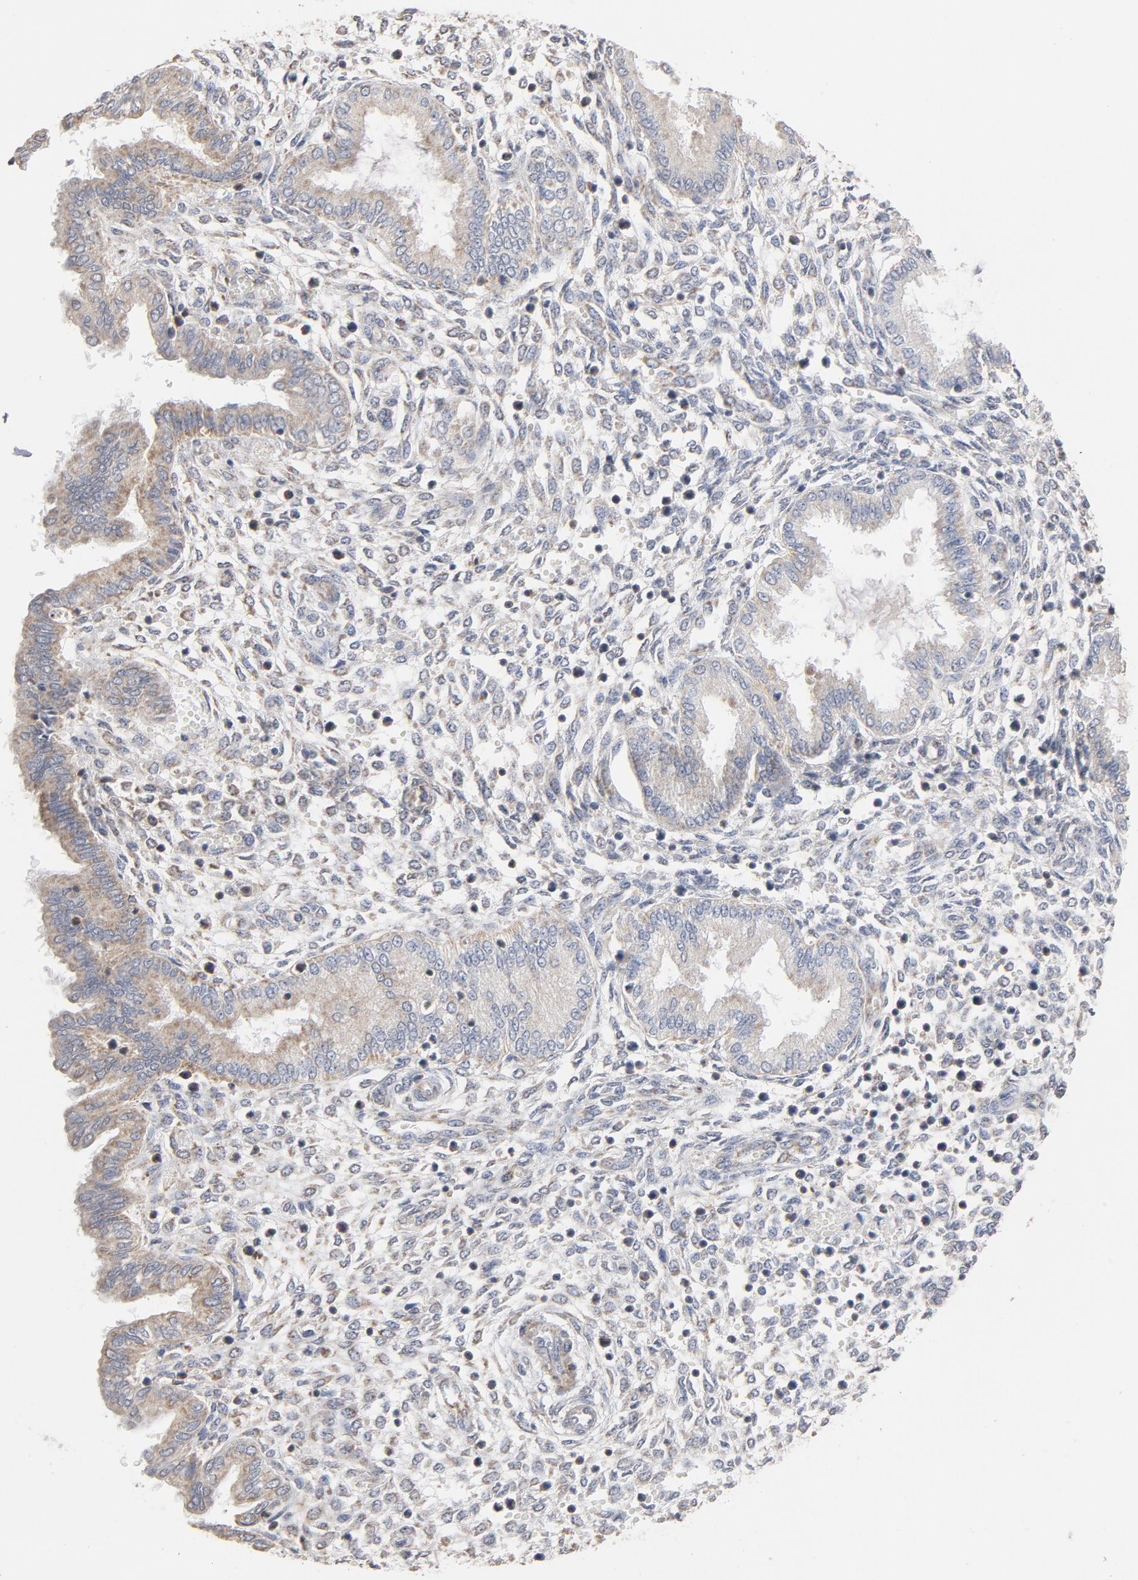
{"staining": {"intensity": "strong", "quantity": ">75%", "location": "cytoplasmic/membranous"}, "tissue": "endometrium", "cell_type": "Cells in endometrial stroma", "image_type": "normal", "snomed": [{"axis": "morphology", "description": "Normal tissue, NOS"}, {"axis": "topography", "description": "Endometrium"}], "caption": "A high amount of strong cytoplasmic/membranous expression is seen in about >75% of cells in endometrial stroma in normal endometrium.", "gene": "GNG2", "patient": {"sex": "female", "age": 33}}